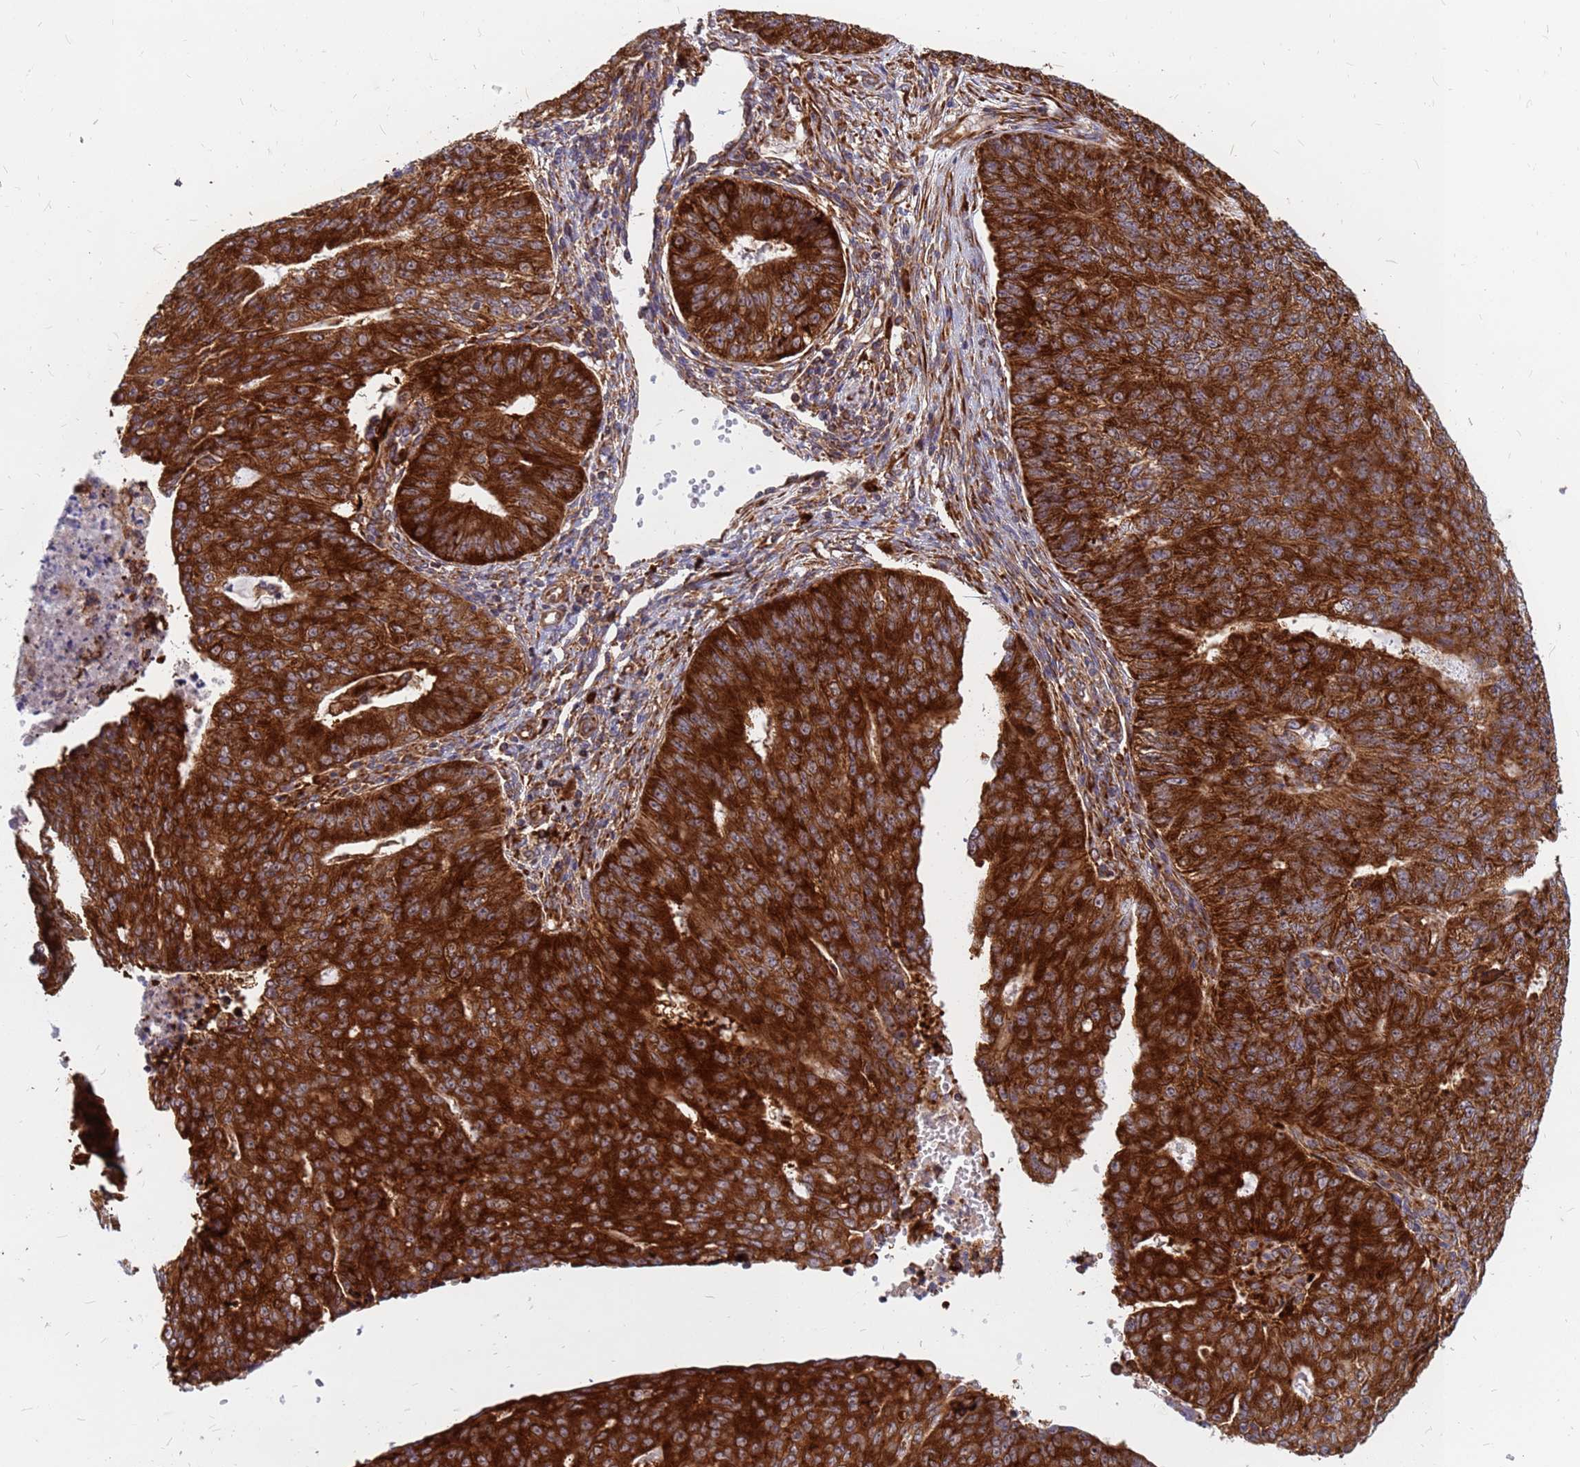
{"staining": {"intensity": "strong", "quantity": ">75%", "location": "cytoplasmic/membranous"}, "tissue": "endometrial cancer", "cell_type": "Tumor cells", "image_type": "cancer", "snomed": [{"axis": "morphology", "description": "Adenocarcinoma, NOS"}, {"axis": "topography", "description": "Endometrium"}], "caption": "Immunohistochemistry micrograph of human endometrial cancer stained for a protein (brown), which displays high levels of strong cytoplasmic/membranous expression in approximately >75% of tumor cells.", "gene": "RPL8", "patient": {"sex": "female", "age": 32}}